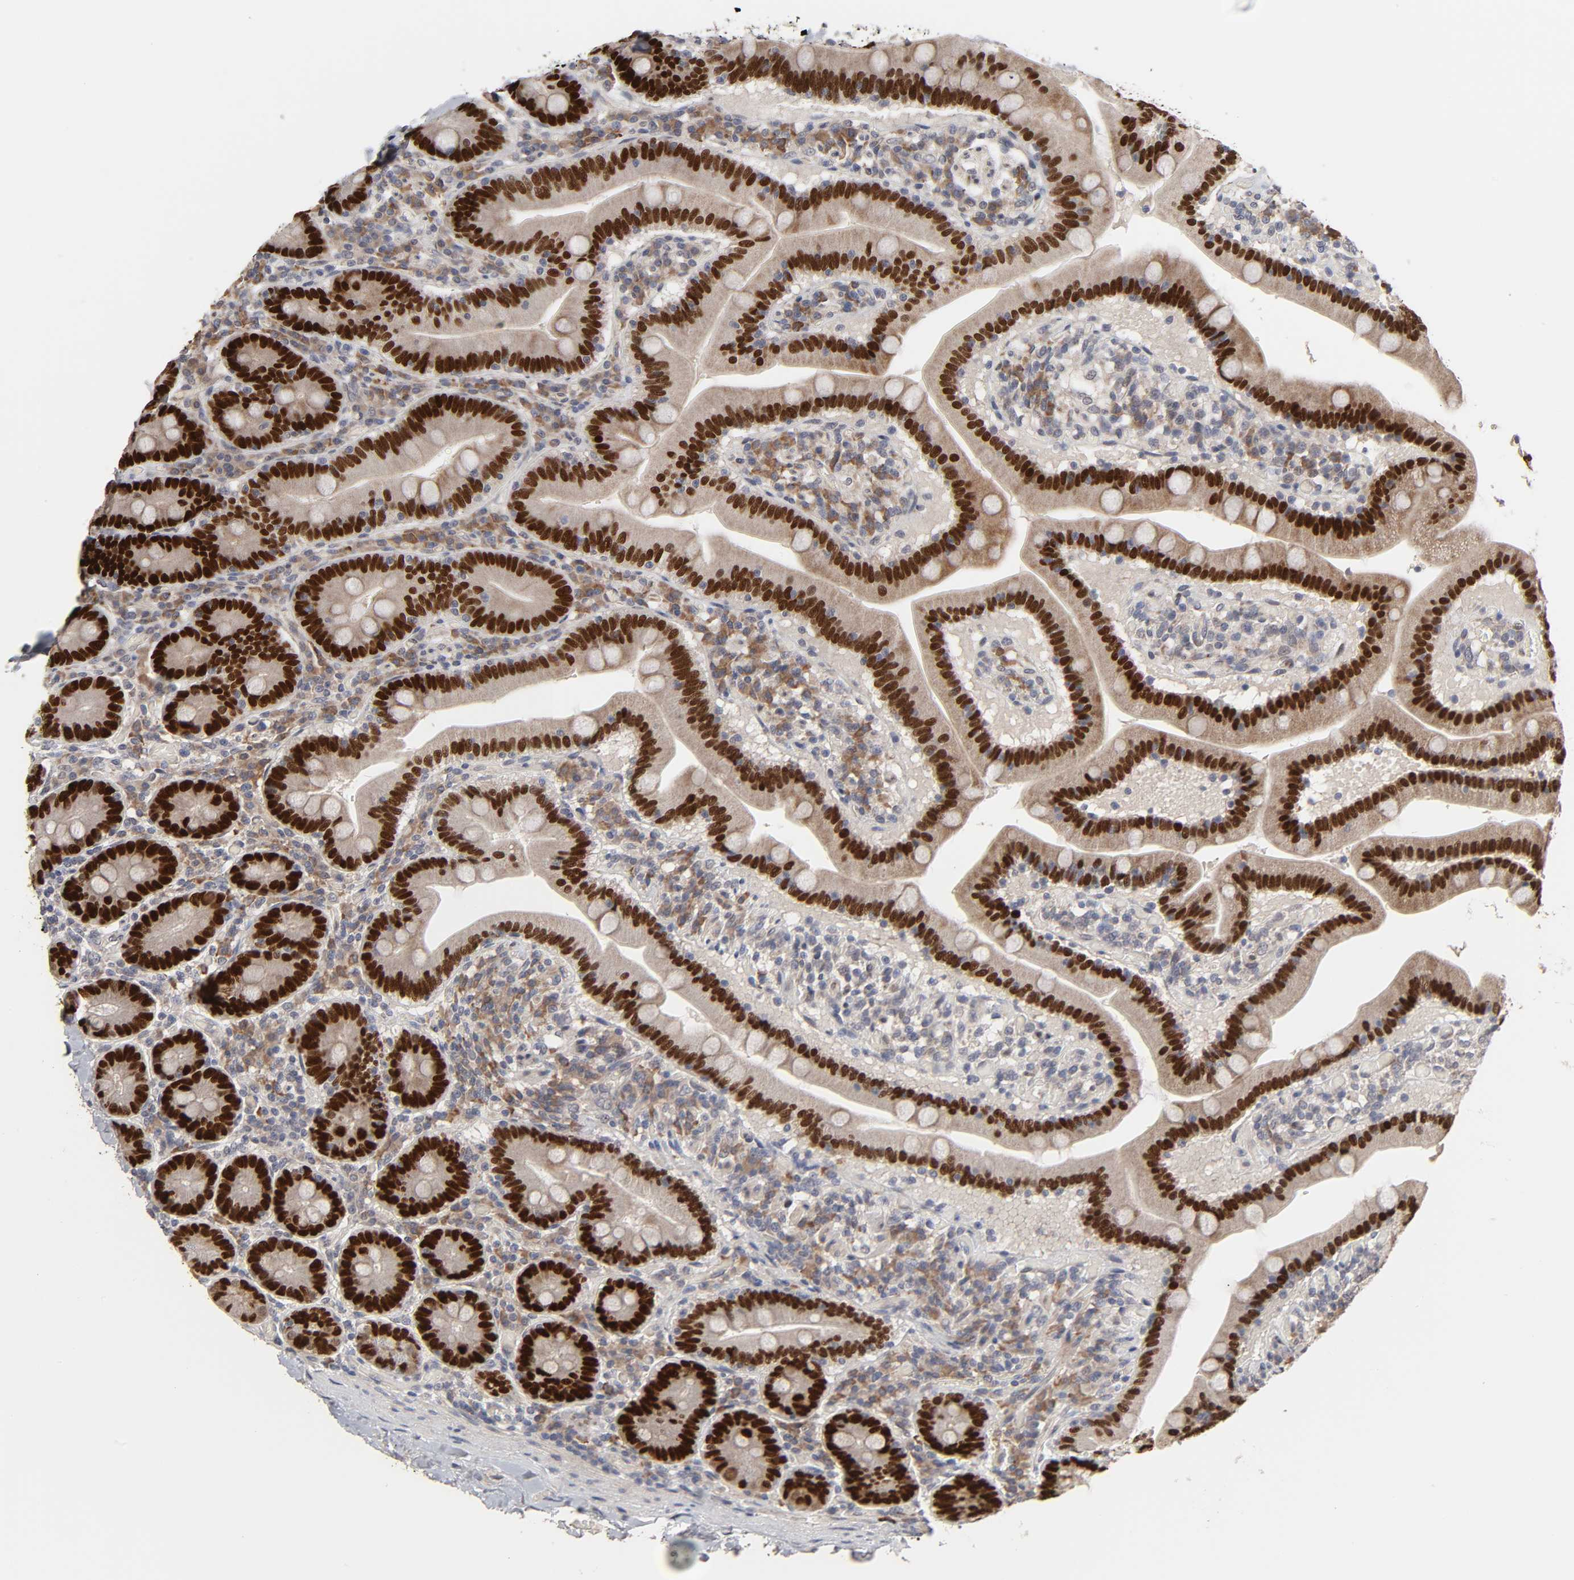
{"staining": {"intensity": "strong", "quantity": ">75%", "location": "cytoplasmic/membranous,nuclear"}, "tissue": "duodenum", "cell_type": "Glandular cells", "image_type": "normal", "snomed": [{"axis": "morphology", "description": "Normal tissue, NOS"}, {"axis": "topography", "description": "Duodenum"}], "caption": "Strong cytoplasmic/membranous,nuclear expression for a protein is identified in approximately >75% of glandular cells of benign duodenum using immunohistochemistry.", "gene": "HNF4A", "patient": {"sex": "male", "age": 66}}